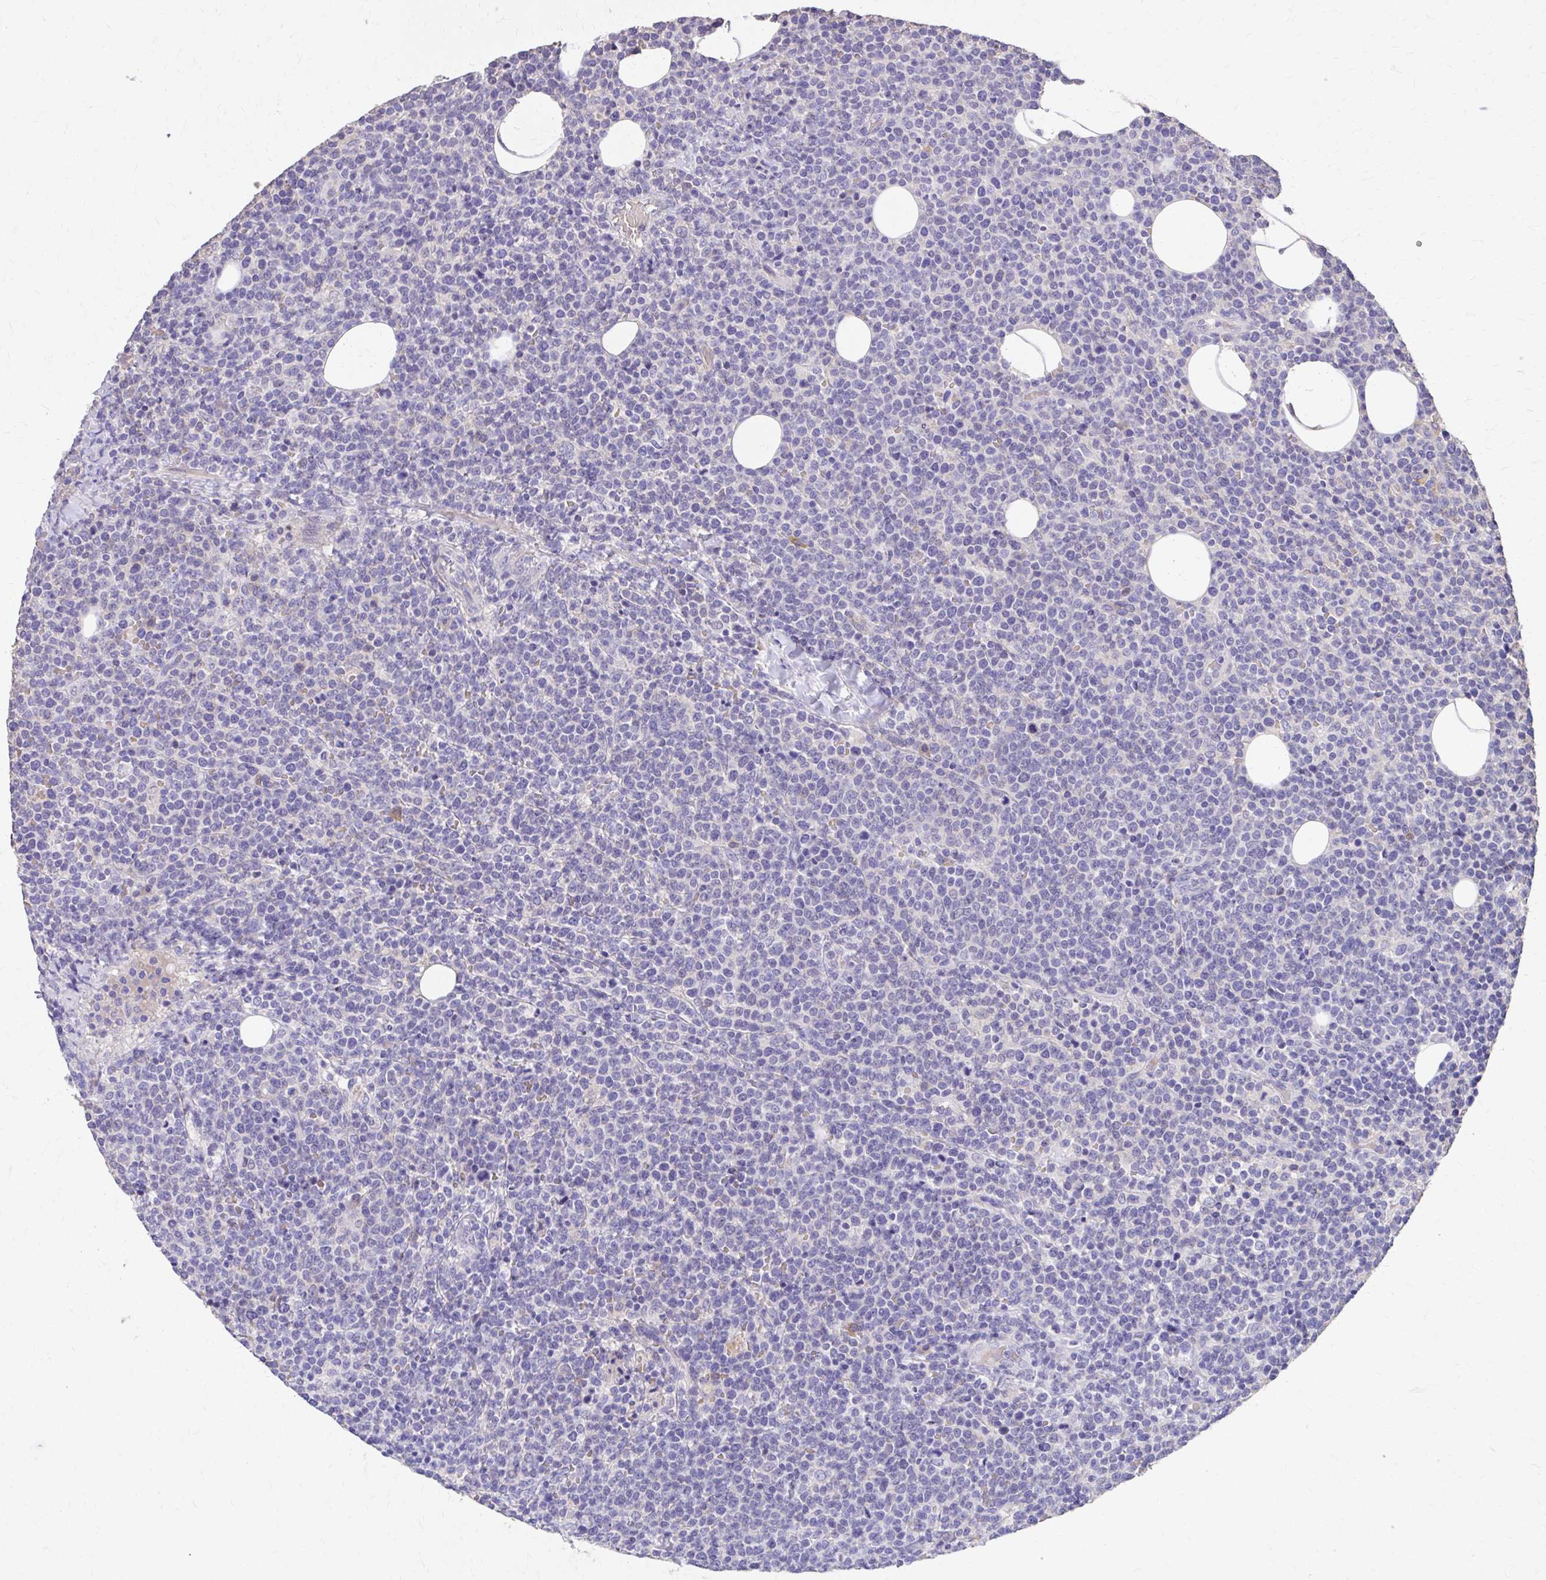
{"staining": {"intensity": "negative", "quantity": "none", "location": "none"}, "tissue": "lymphoma", "cell_type": "Tumor cells", "image_type": "cancer", "snomed": [{"axis": "morphology", "description": "Malignant lymphoma, non-Hodgkin's type, High grade"}, {"axis": "topography", "description": "Lymph node"}], "caption": "This is a image of IHC staining of lymphoma, which shows no positivity in tumor cells.", "gene": "EPB41L1", "patient": {"sex": "male", "age": 61}}